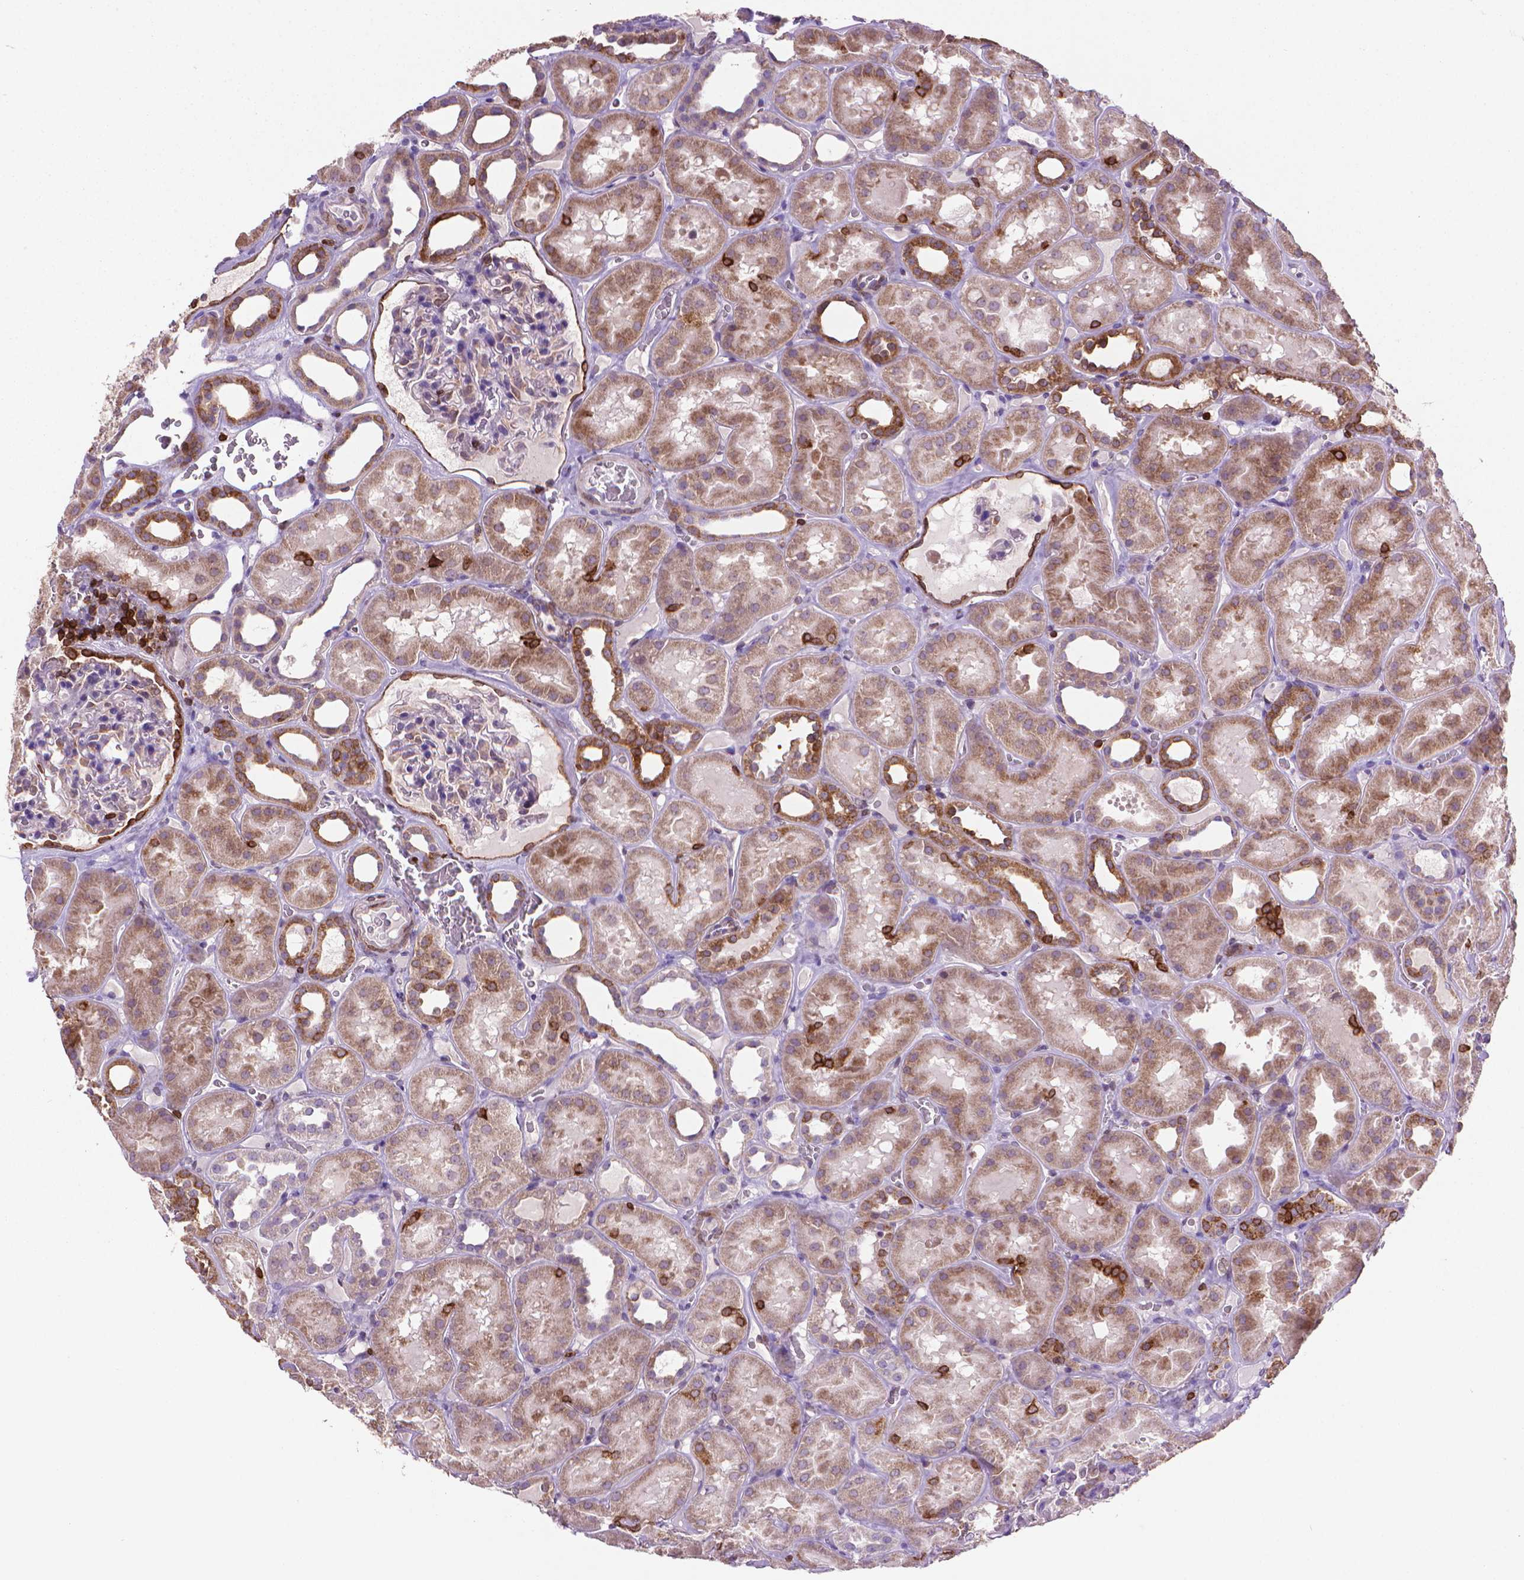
{"staining": {"intensity": "weak", "quantity": "<25%", "location": "cytoplasmic/membranous"}, "tissue": "kidney", "cell_type": "Cells in glomeruli", "image_type": "normal", "snomed": [{"axis": "morphology", "description": "Normal tissue, NOS"}, {"axis": "topography", "description": "Kidney"}], "caption": "Immunohistochemistry (IHC) image of normal kidney: human kidney stained with DAB (3,3'-diaminobenzidine) exhibits no significant protein positivity in cells in glomeruli.", "gene": "BCL2", "patient": {"sex": "female", "age": 41}}